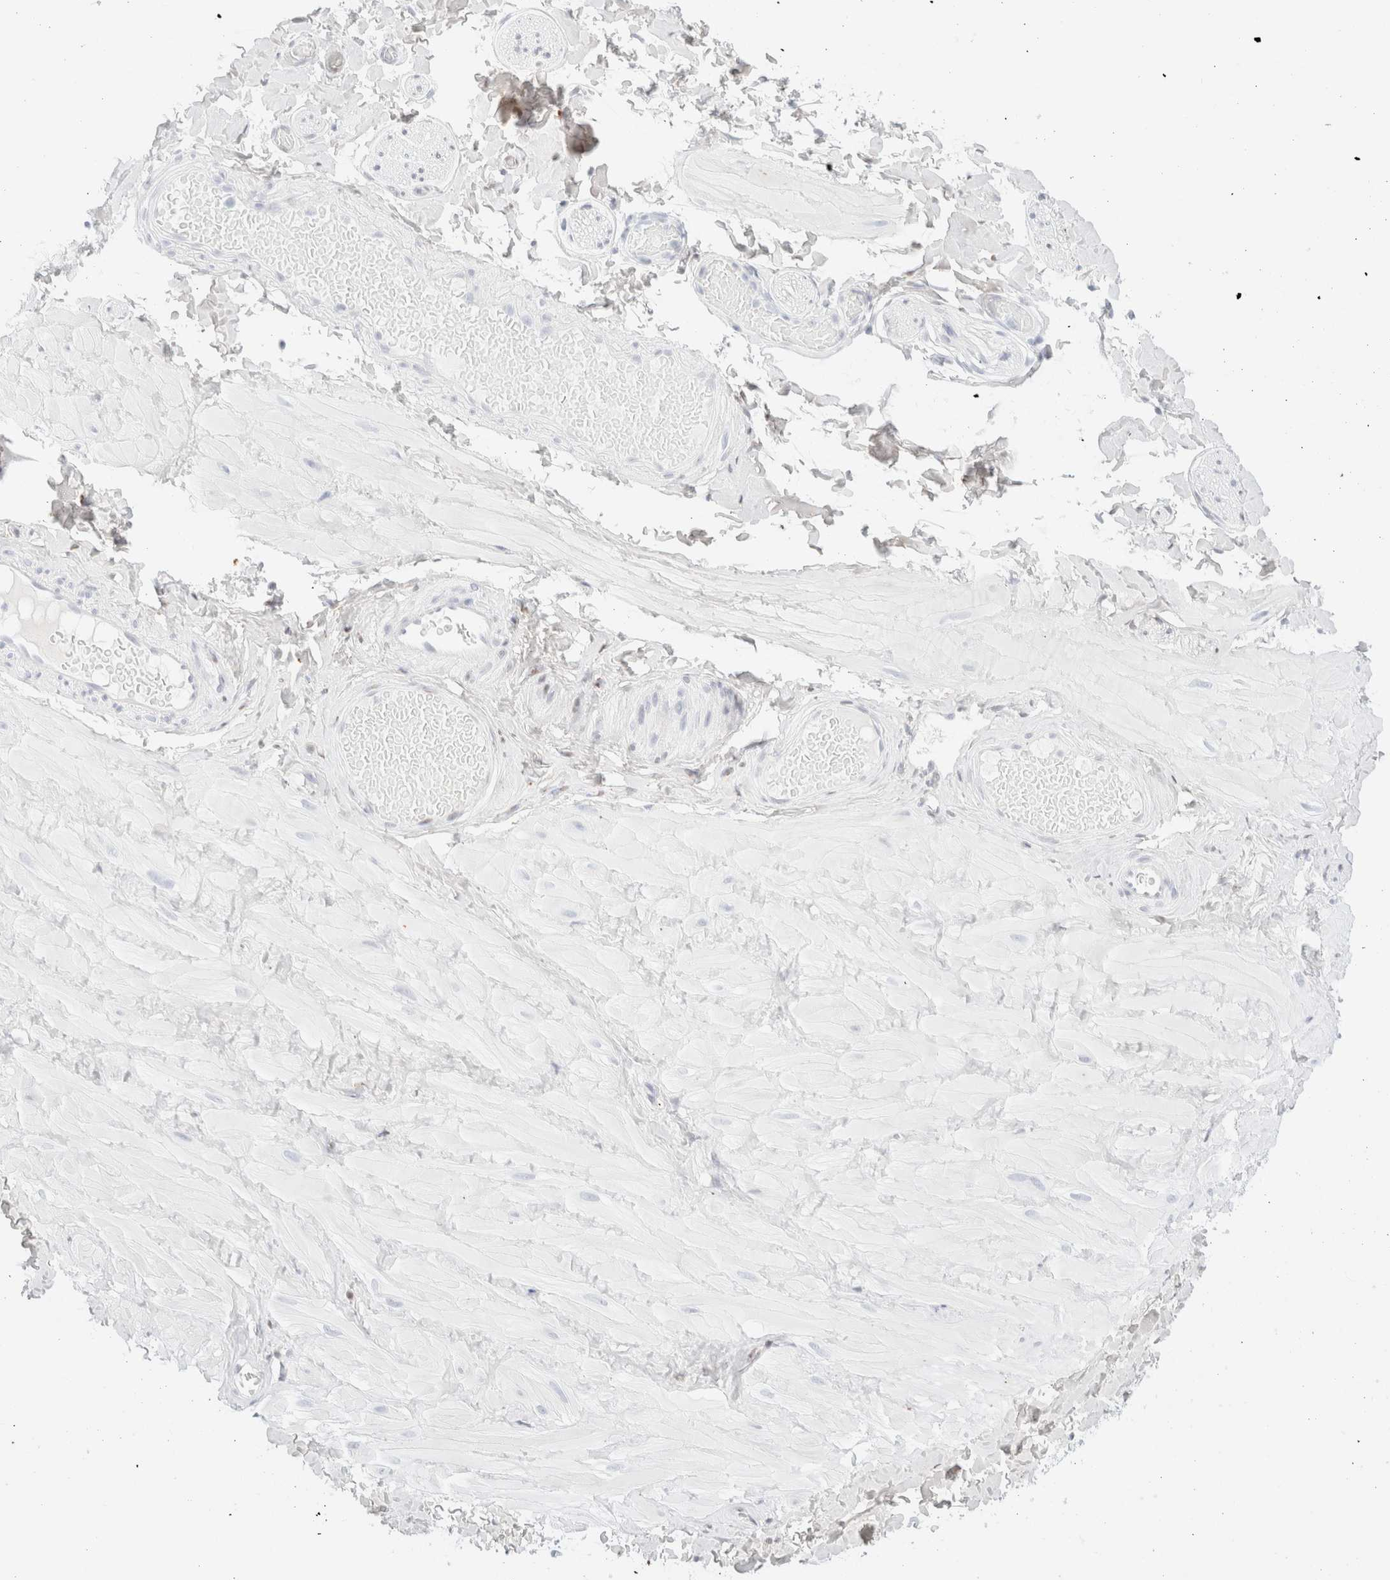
{"staining": {"intensity": "negative", "quantity": "none", "location": "none"}, "tissue": "adipose tissue", "cell_type": "Adipocytes", "image_type": "normal", "snomed": [{"axis": "morphology", "description": "Normal tissue, NOS"}, {"axis": "topography", "description": "Adipose tissue"}, {"axis": "topography", "description": "Vascular tissue"}, {"axis": "topography", "description": "Peripheral nerve tissue"}], "caption": "Adipocytes show no significant staining in normal adipose tissue. (Brightfield microscopy of DAB (3,3'-diaminobenzidine) IHC at high magnification).", "gene": "KRT15", "patient": {"sex": "male", "age": 25}}